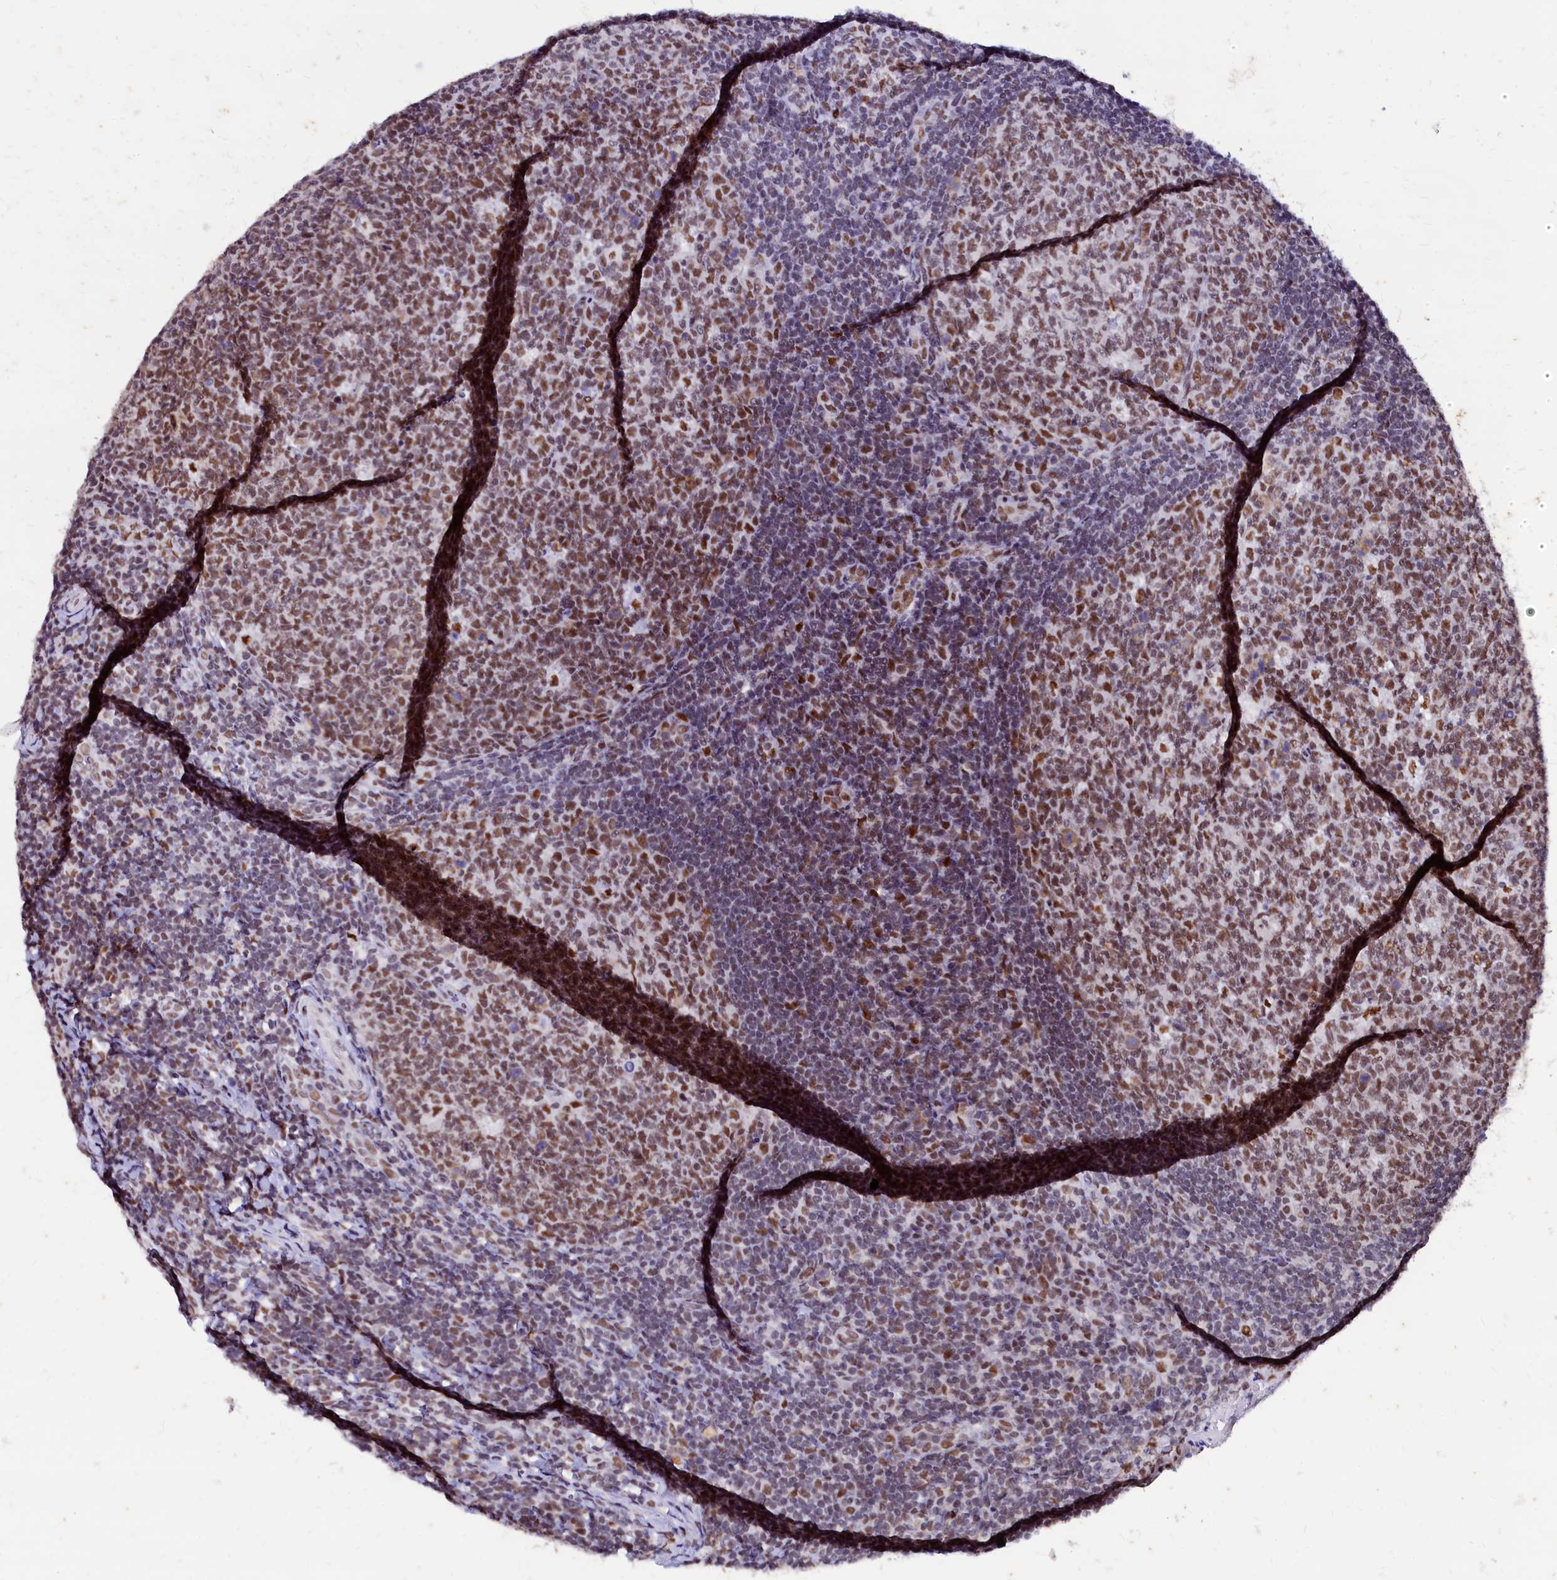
{"staining": {"intensity": "moderate", "quantity": ">75%", "location": "nuclear"}, "tissue": "tonsil", "cell_type": "Germinal center cells", "image_type": "normal", "snomed": [{"axis": "morphology", "description": "Normal tissue, NOS"}, {"axis": "topography", "description": "Tonsil"}], "caption": "High-magnification brightfield microscopy of unremarkable tonsil stained with DAB (brown) and counterstained with hematoxylin (blue). germinal center cells exhibit moderate nuclear expression is identified in approximately>75% of cells.", "gene": "CPSF7", "patient": {"sex": "male", "age": 17}}